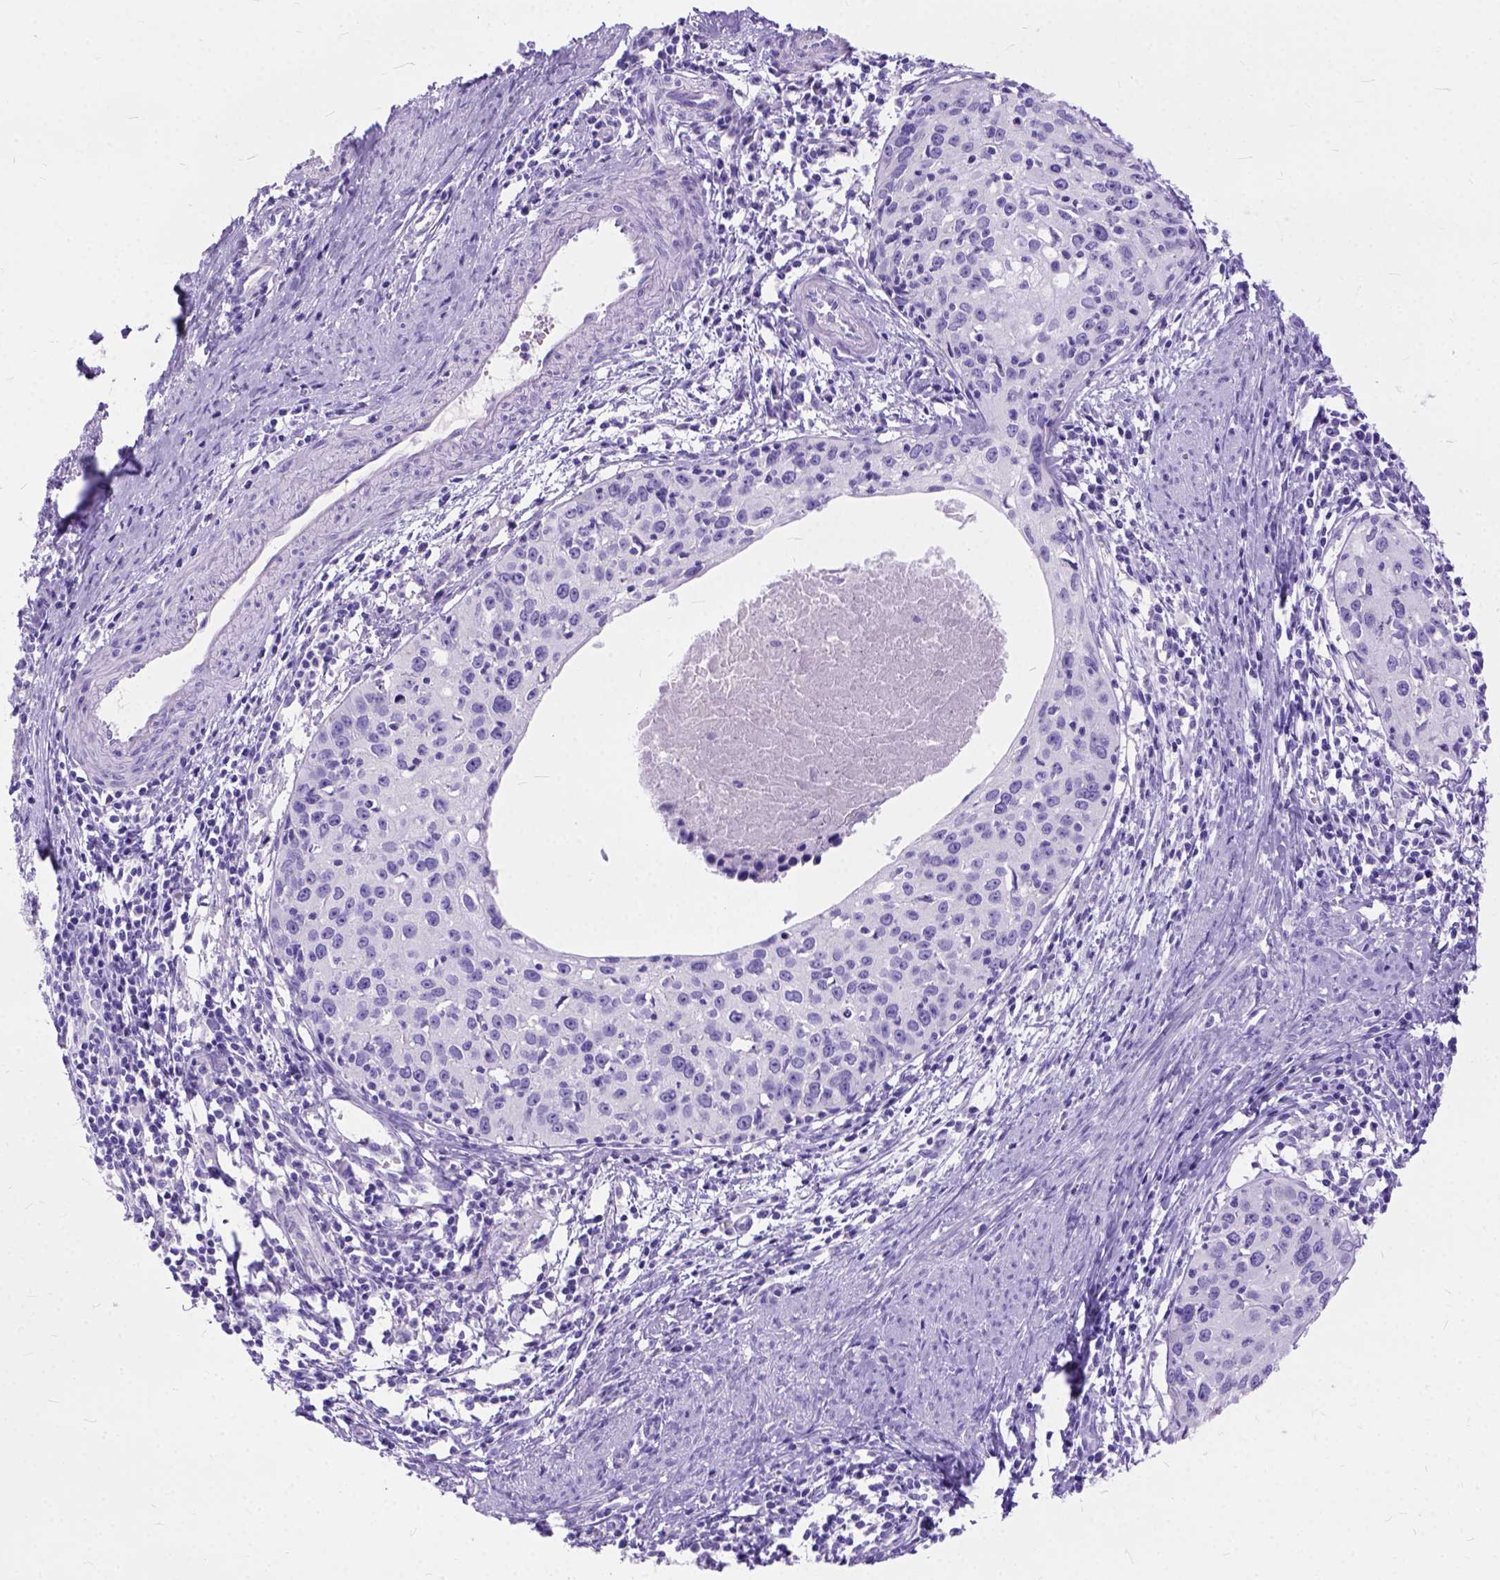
{"staining": {"intensity": "negative", "quantity": "none", "location": "none"}, "tissue": "cervical cancer", "cell_type": "Tumor cells", "image_type": "cancer", "snomed": [{"axis": "morphology", "description": "Squamous cell carcinoma, NOS"}, {"axis": "topography", "description": "Cervix"}], "caption": "Immunohistochemistry (IHC) image of cervical squamous cell carcinoma stained for a protein (brown), which reveals no positivity in tumor cells. The staining is performed using DAB (3,3'-diaminobenzidine) brown chromogen with nuclei counter-stained in using hematoxylin.", "gene": "C1QTNF3", "patient": {"sex": "female", "age": 40}}